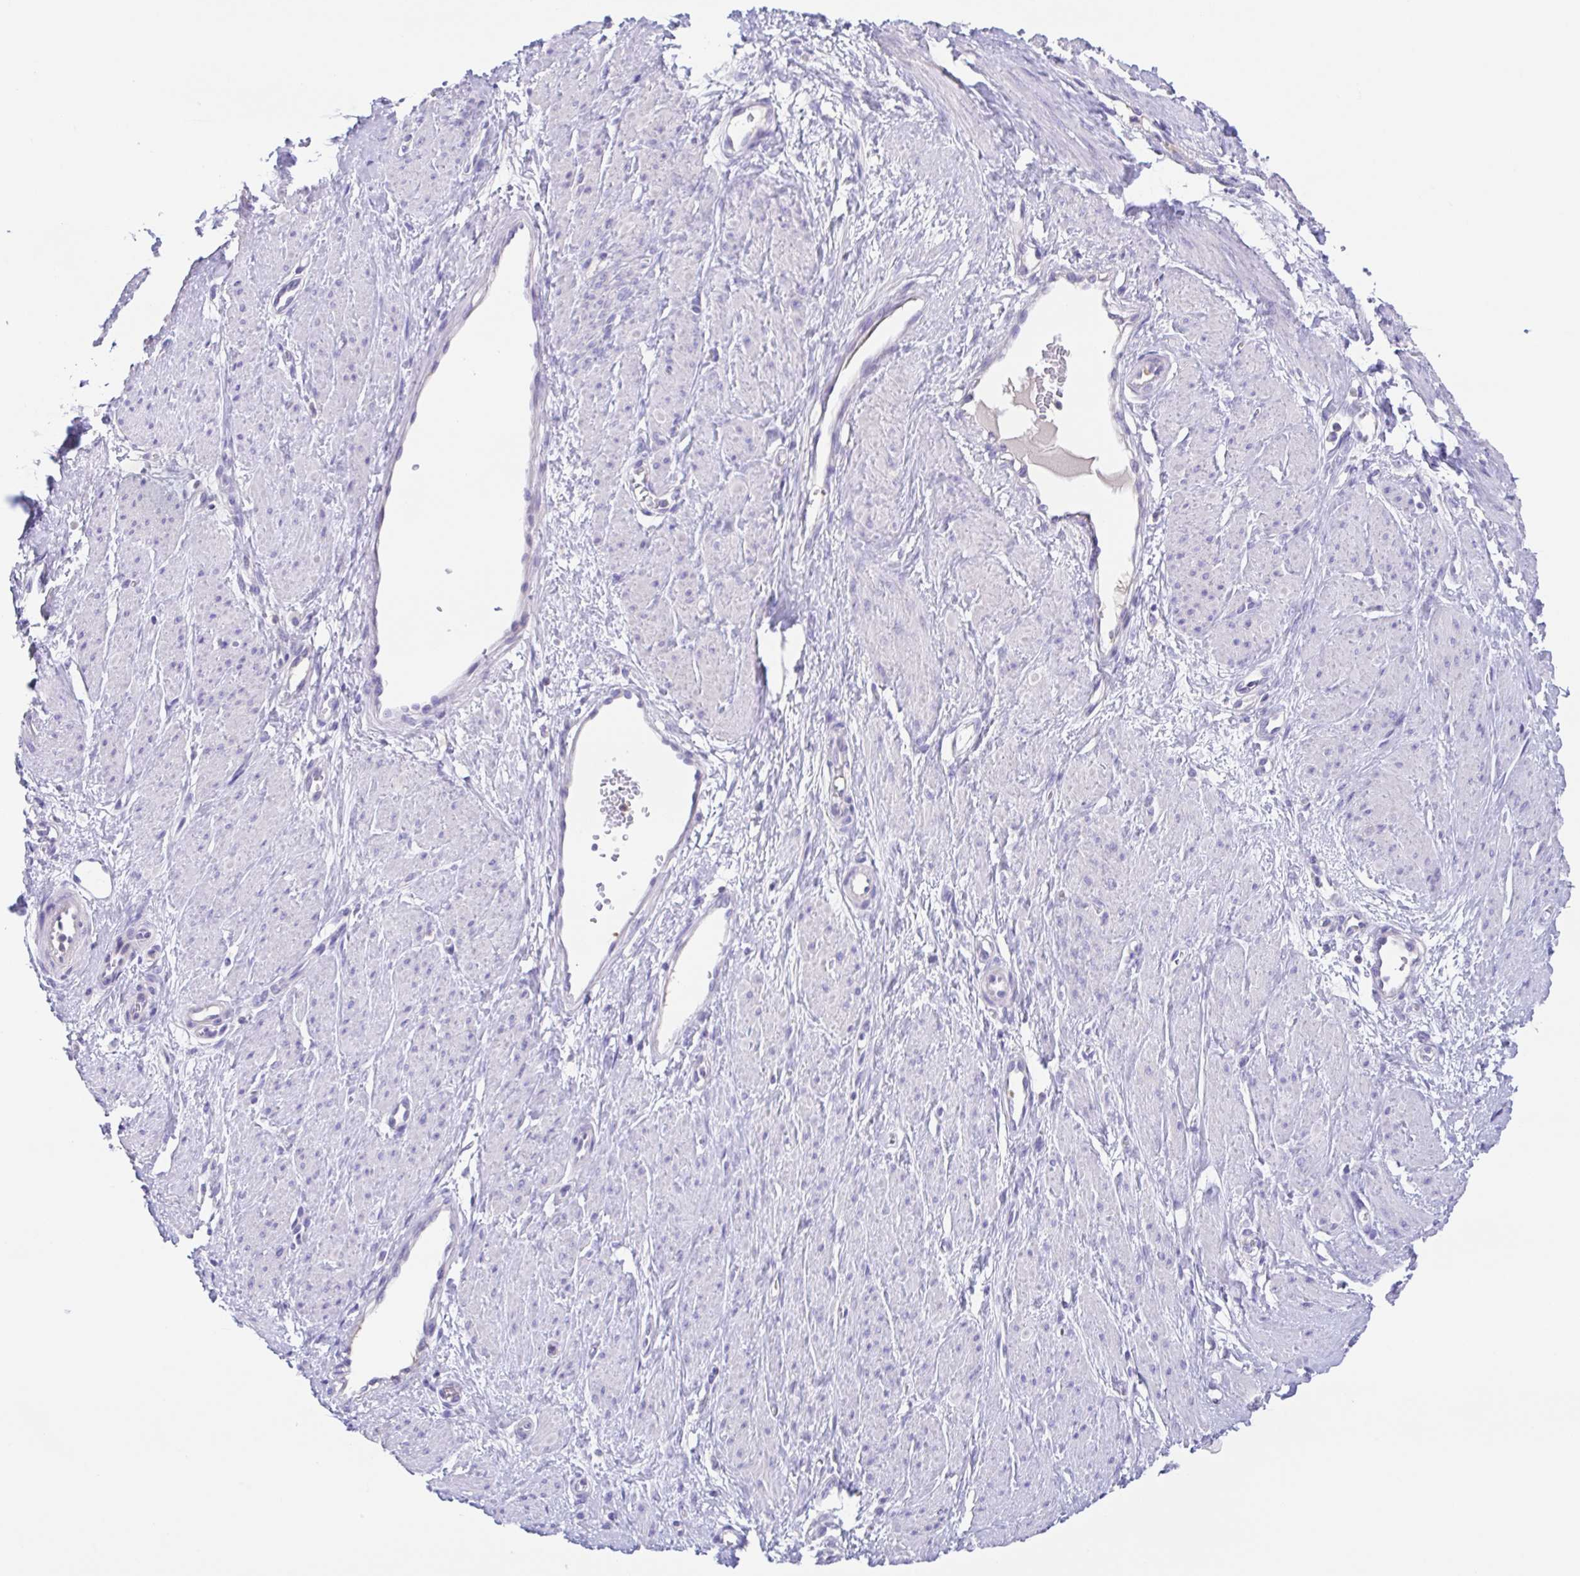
{"staining": {"intensity": "negative", "quantity": "none", "location": "none"}, "tissue": "smooth muscle", "cell_type": "Smooth muscle cells", "image_type": "normal", "snomed": [{"axis": "morphology", "description": "Normal tissue, NOS"}, {"axis": "topography", "description": "Smooth muscle"}, {"axis": "topography", "description": "Uterus"}], "caption": "The image shows no significant expression in smooth muscle cells of smooth muscle. (DAB (3,3'-diaminobenzidine) immunohistochemistry visualized using brightfield microscopy, high magnification).", "gene": "ARPP21", "patient": {"sex": "female", "age": 39}}